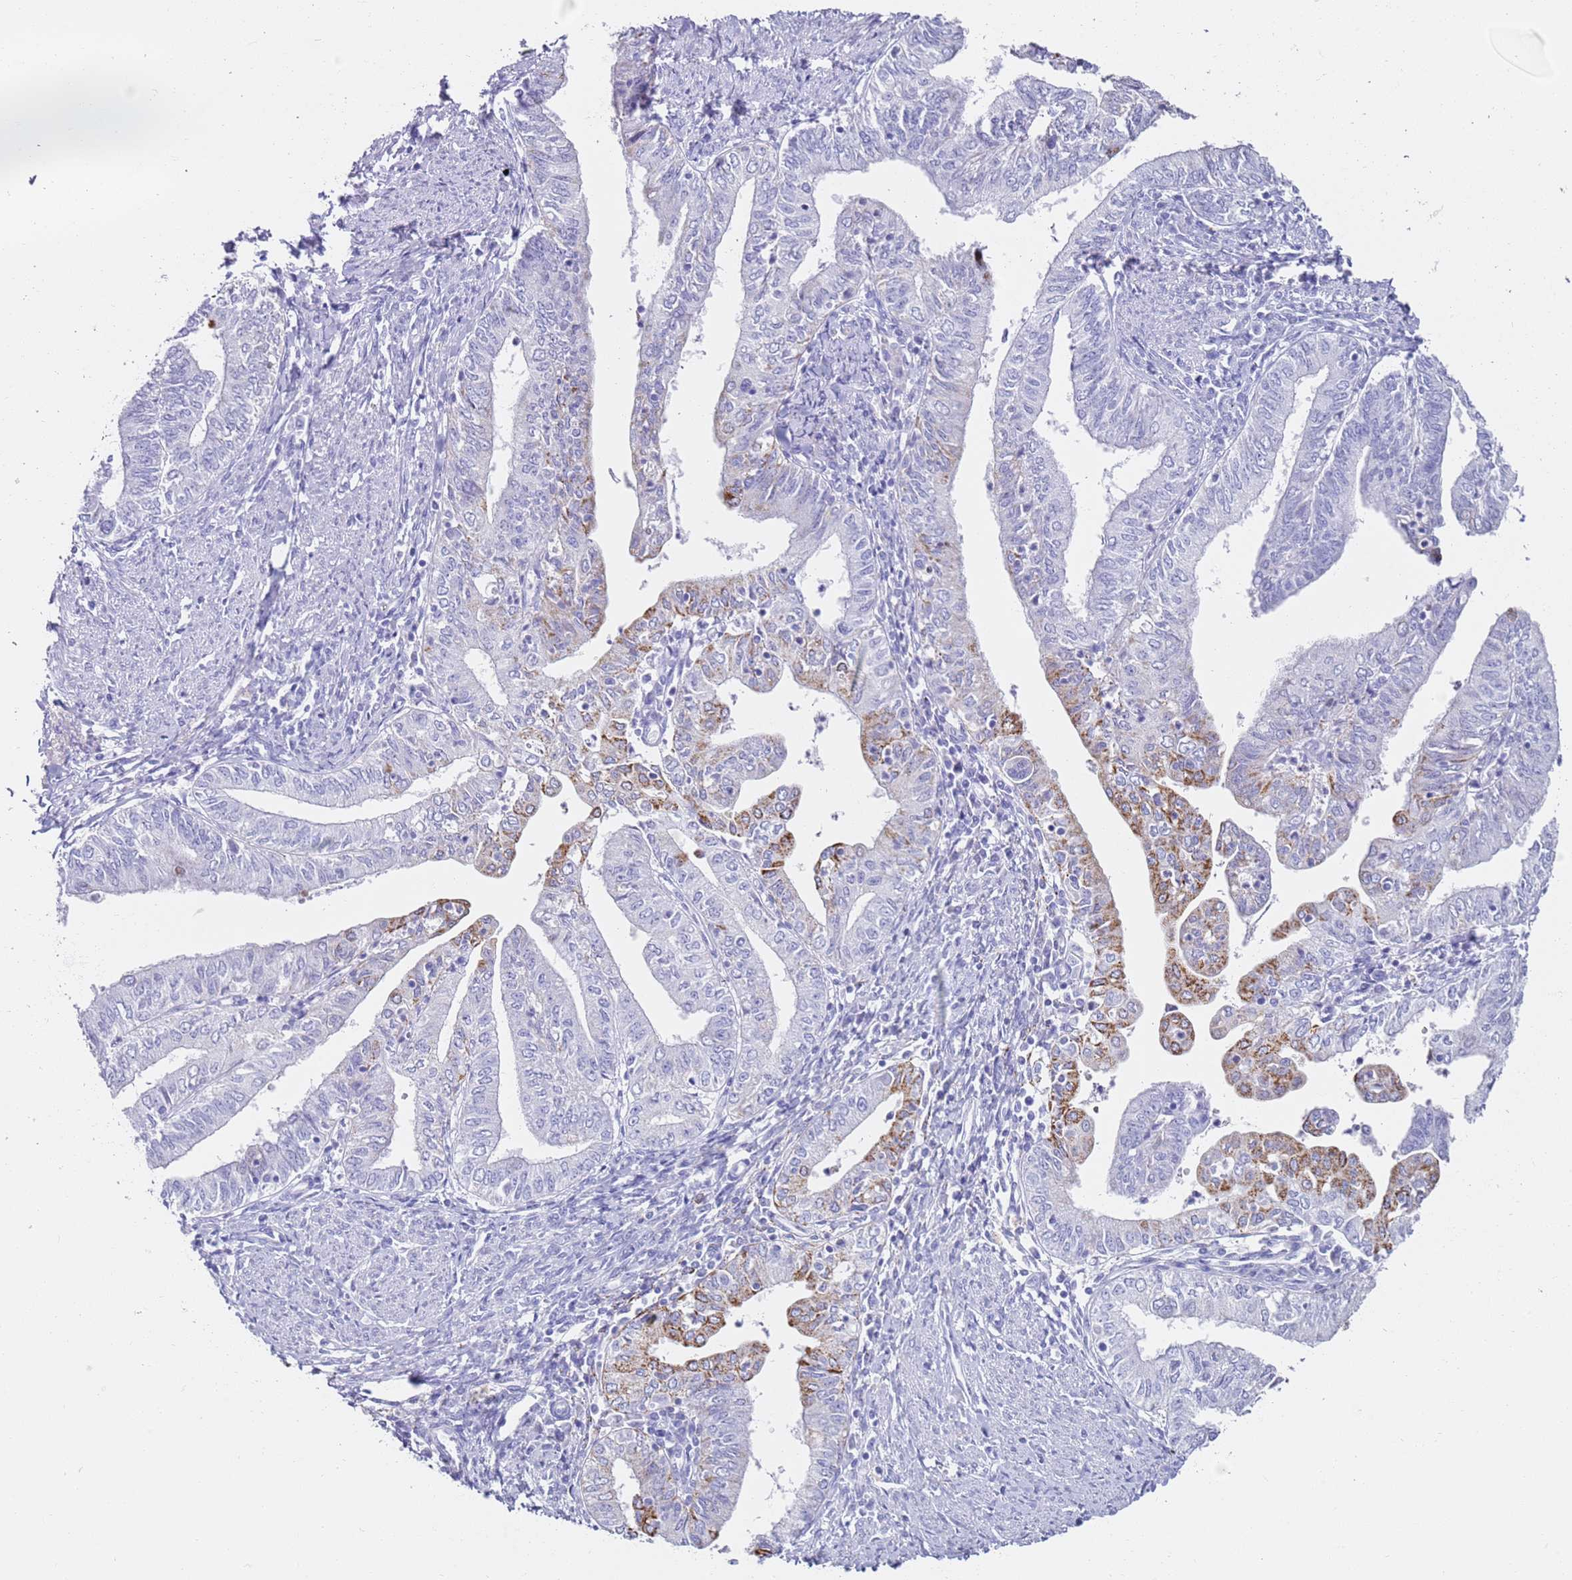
{"staining": {"intensity": "moderate", "quantity": "<25%", "location": "cytoplasmic/membranous"}, "tissue": "endometrial cancer", "cell_type": "Tumor cells", "image_type": "cancer", "snomed": [{"axis": "morphology", "description": "Adenocarcinoma, NOS"}, {"axis": "topography", "description": "Endometrium"}], "caption": "This is an image of IHC staining of endometrial cancer (adenocarcinoma), which shows moderate staining in the cytoplasmic/membranous of tumor cells.", "gene": "PTBP2", "patient": {"sex": "female", "age": 66}}